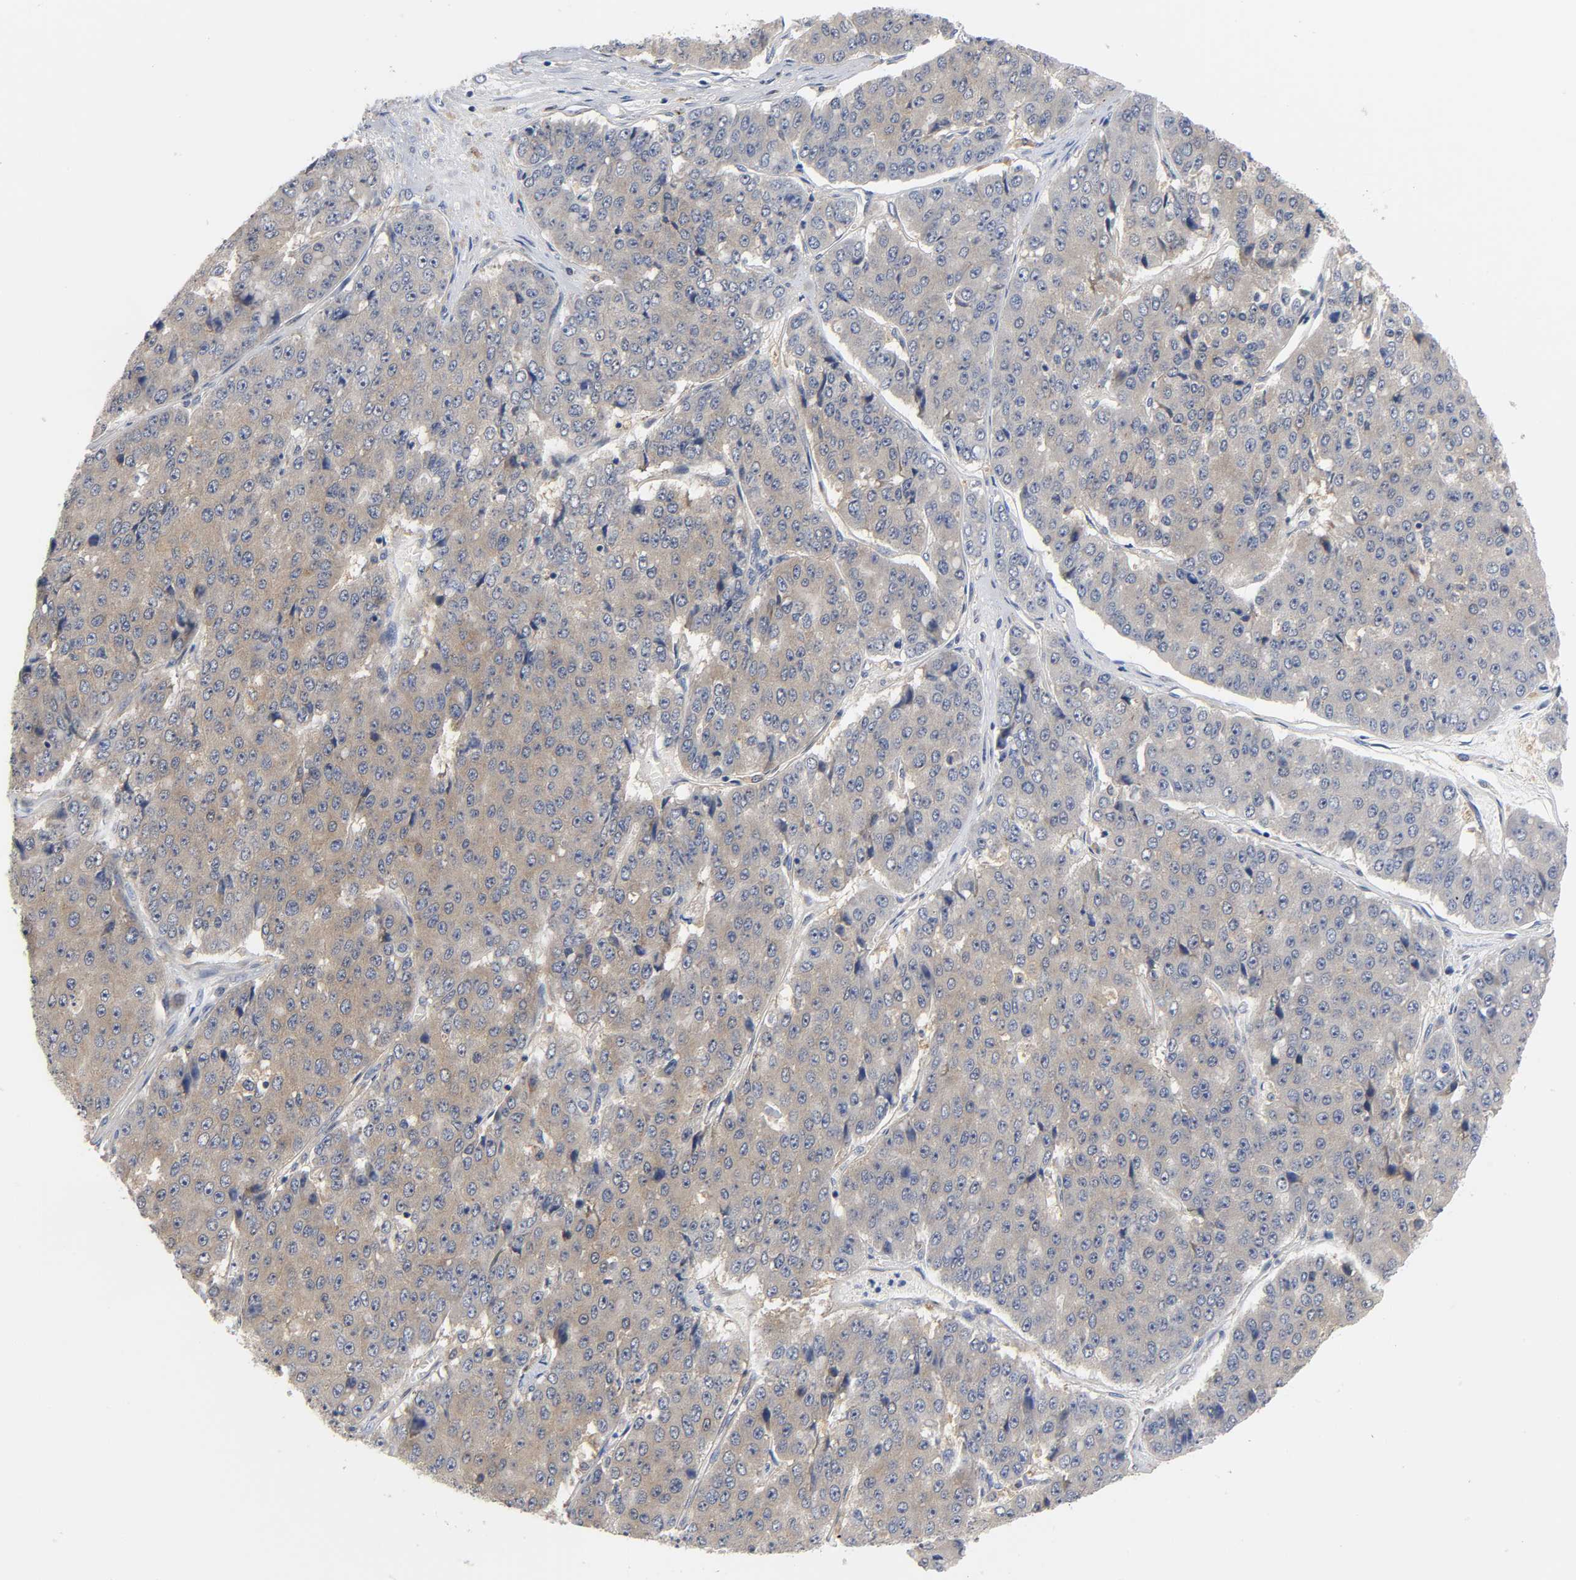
{"staining": {"intensity": "weak", "quantity": ">75%", "location": "cytoplasmic/membranous"}, "tissue": "pancreatic cancer", "cell_type": "Tumor cells", "image_type": "cancer", "snomed": [{"axis": "morphology", "description": "Adenocarcinoma, NOS"}, {"axis": "topography", "description": "Pancreas"}], "caption": "Tumor cells exhibit low levels of weak cytoplasmic/membranous positivity in approximately >75% of cells in human adenocarcinoma (pancreatic).", "gene": "FYN", "patient": {"sex": "male", "age": 50}}